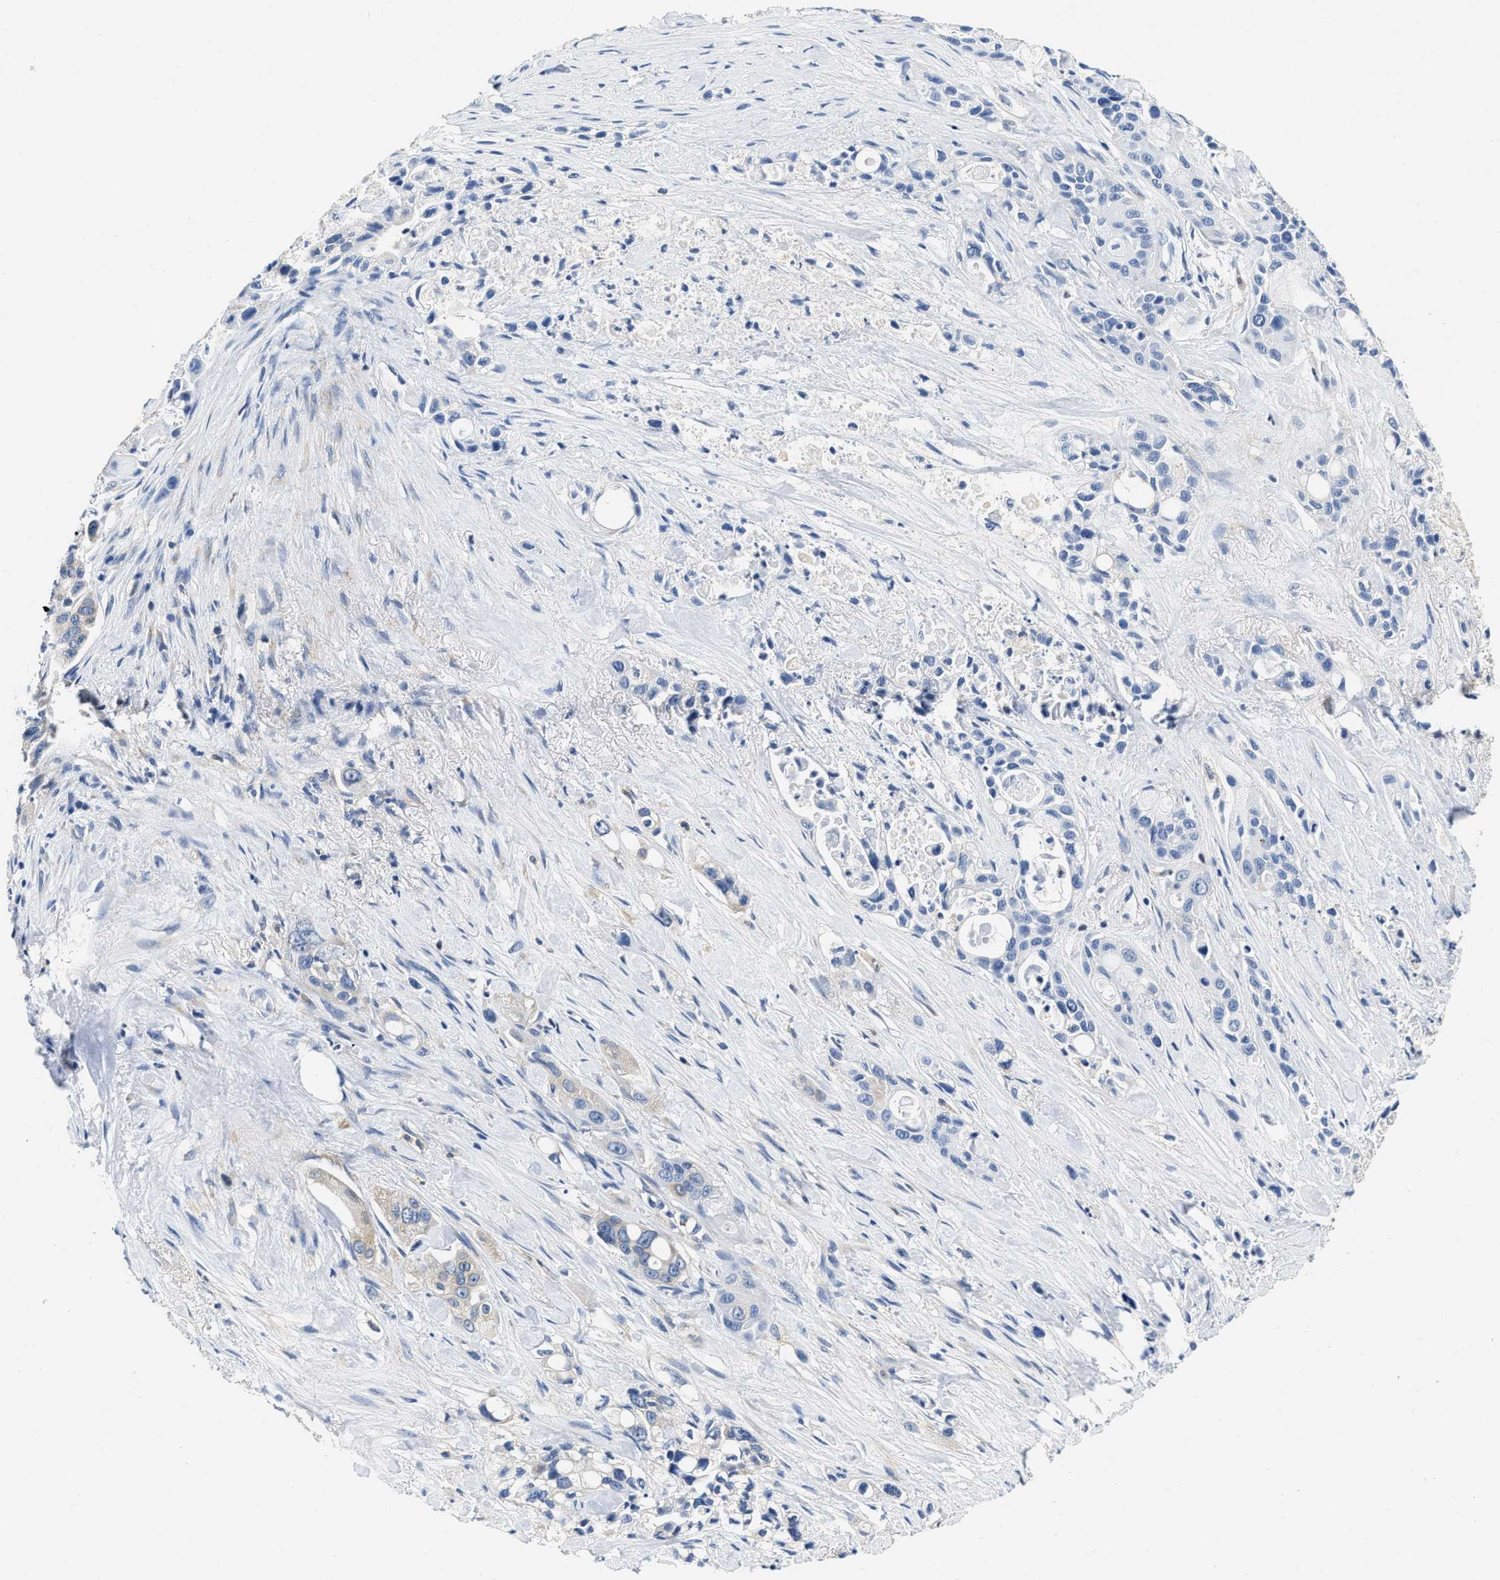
{"staining": {"intensity": "negative", "quantity": "none", "location": "none"}, "tissue": "pancreatic cancer", "cell_type": "Tumor cells", "image_type": "cancer", "snomed": [{"axis": "morphology", "description": "Adenocarcinoma, NOS"}, {"axis": "topography", "description": "Pancreas"}], "caption": "Immunohistochemistry image of human pancreatic cancer (adenocarcinoma) stained for a protein (brown), which displays no expression in tumor cells.", "gene": "EIF2AK2", "patient": {"sex": "male", "age": 53}}